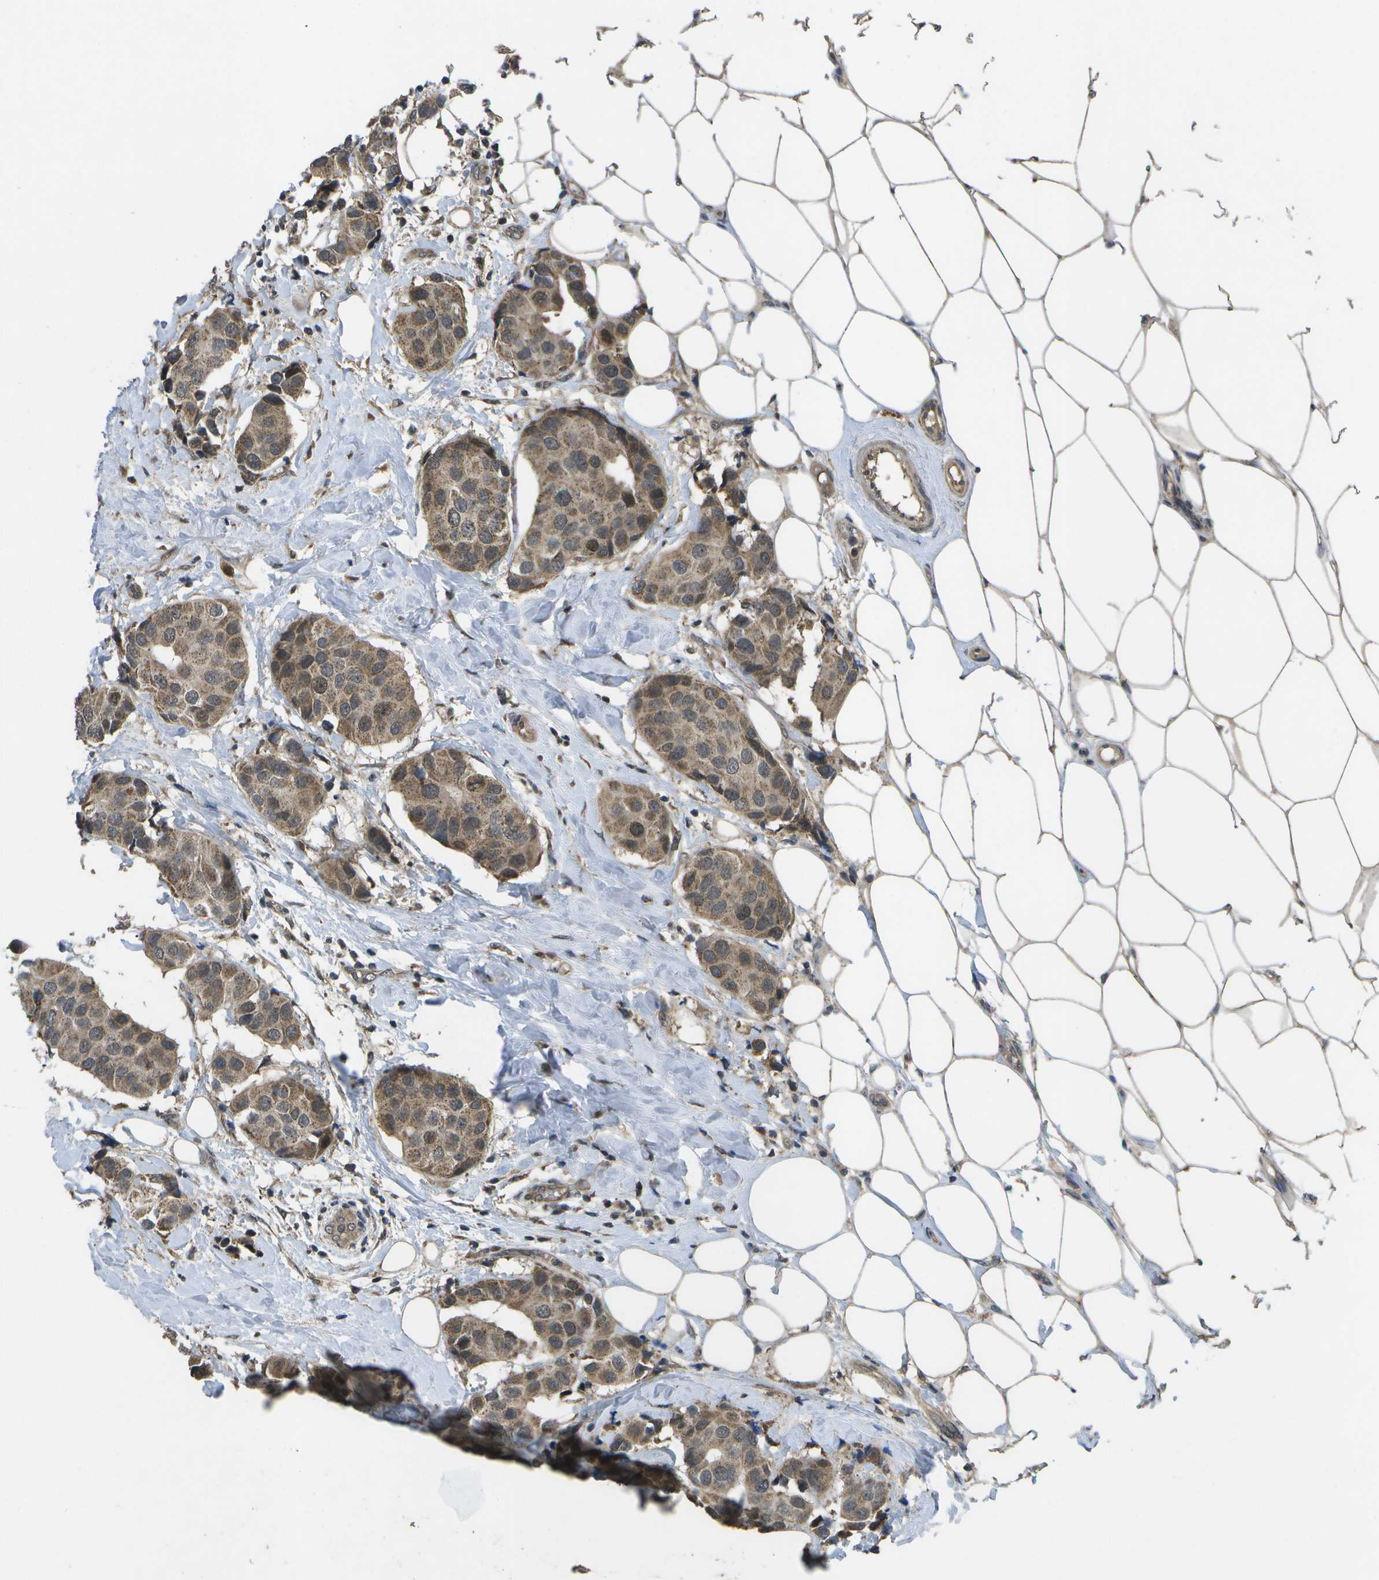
{"staining": {"intensity": "moderate", "quantity": ">75%", "location": "cytoplasmic/membranous,nuclear"}, "tissue": "breast cancer", "cell_type": "Tumor cells", "image_type": "cancer", "snomed": [{"axis": "morphology", "description": "Normal tissue, NOS"}, {"axis": "morphology", "description": "Duct carcinoma"}, {"axis": "topography", "description": "Breast"}], "caption": "Tumor cells reveal moderate cytoplasmic/membranous and nuclear staining in about >75% of cells in invasive ductal carcinoma (breast). The staining was performed using DAB (3,3'-diaminobenzidine) to visualize the protein expression in brown, while the nuclei were stained in blue with hematoxylin (Magnification: 20x).", "gene": "ALAS1", "patient": {"sex": "female", "age": 39}}